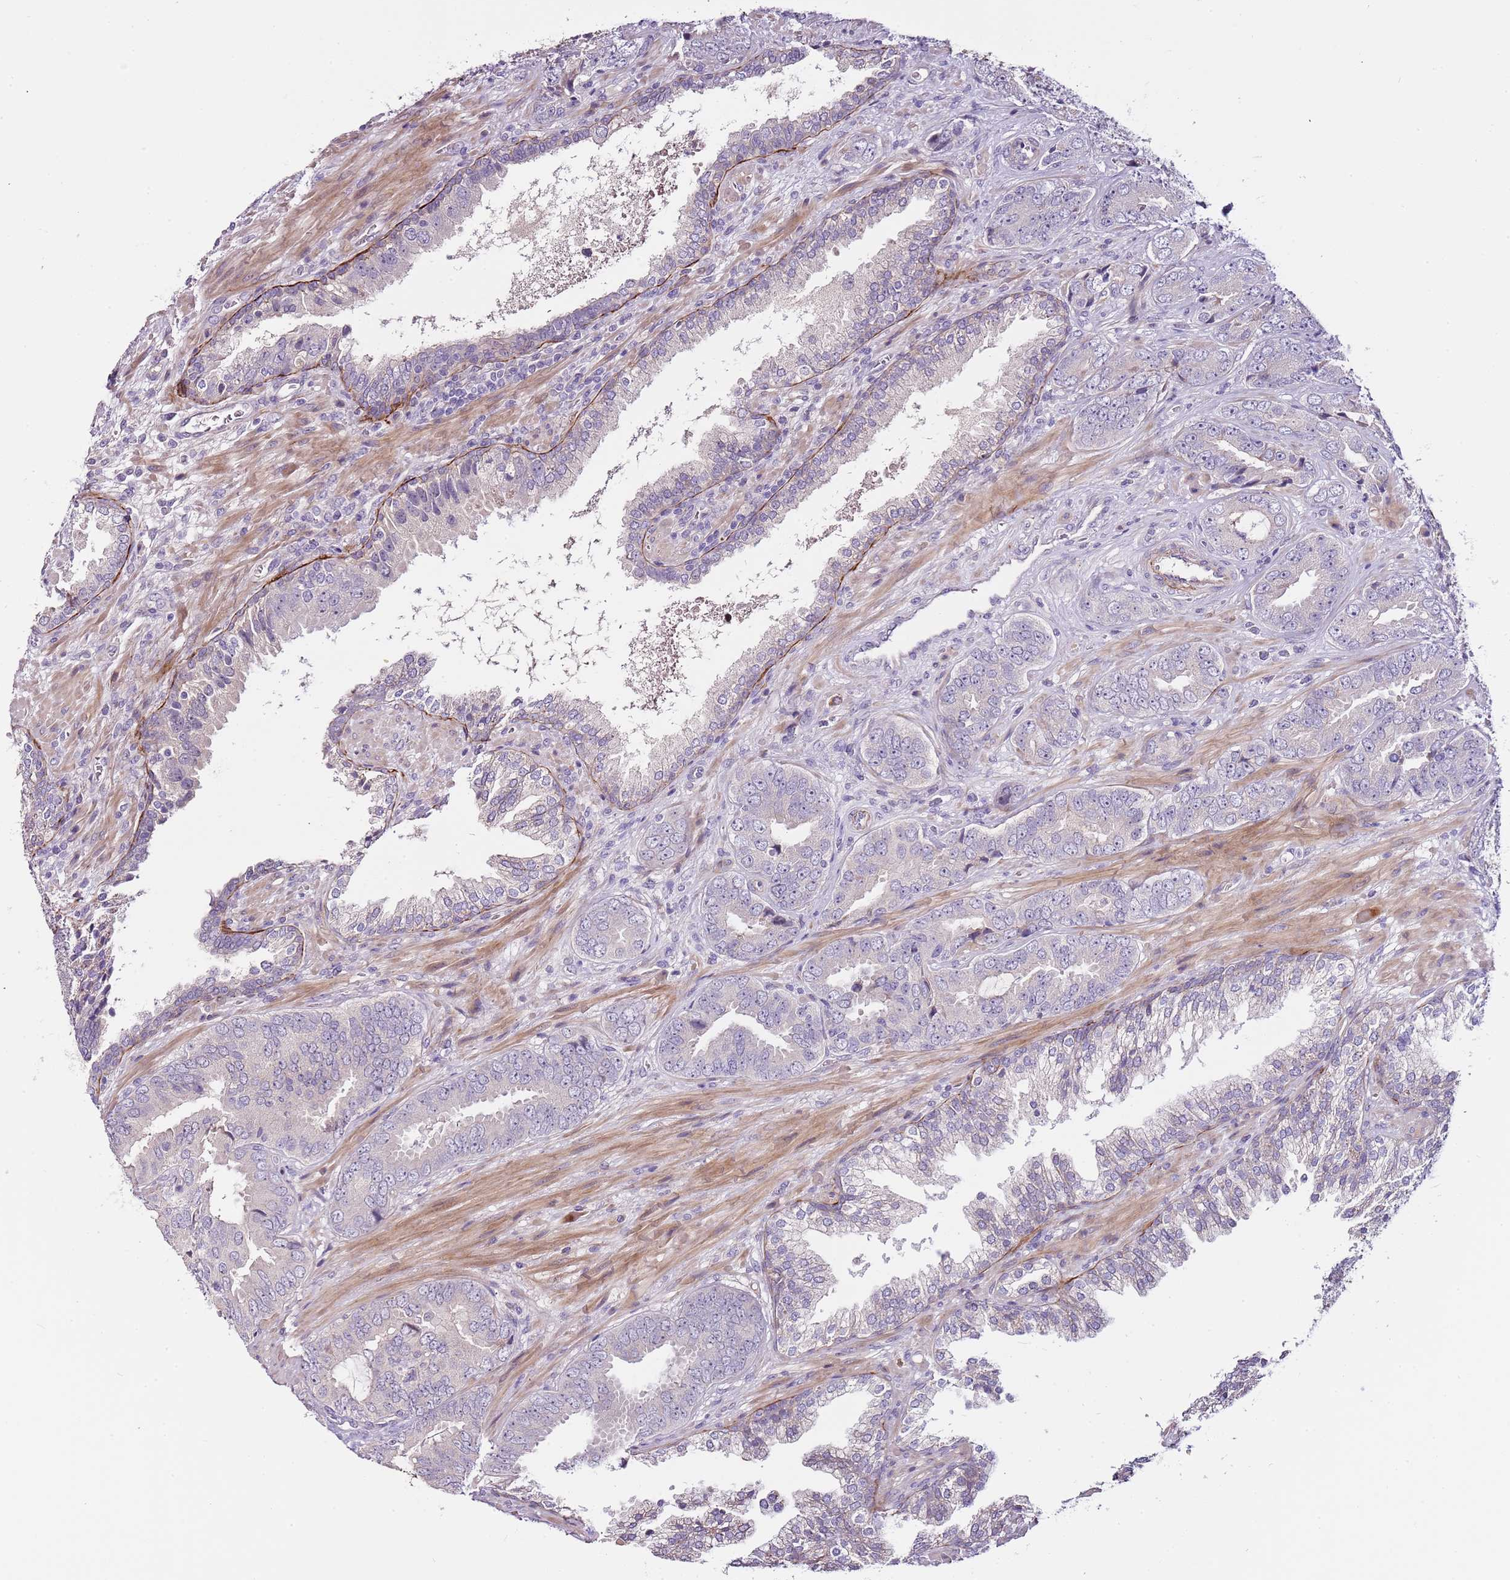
{"staining": {"intensity": "negative", "quantity": "none", "location": "none"}, "tissue": "prostate cancer", "cell_type": "Tumor cells", "image_type": "cancer", "snomed": [{"axis": "morphology", "description": "Adenocarcinoma, High grade"}, {"axis": "topography", "description": "Prostate"}], "caption": "DAB (3,3'-diaminobenzidine) immunohistochemical staining of adenocarcinoma (high-grade) (prostate) reveals no significant expression in tumor cells.", "gene": "NKX2-3", "patient": {"sex": "male", "age": 71}}